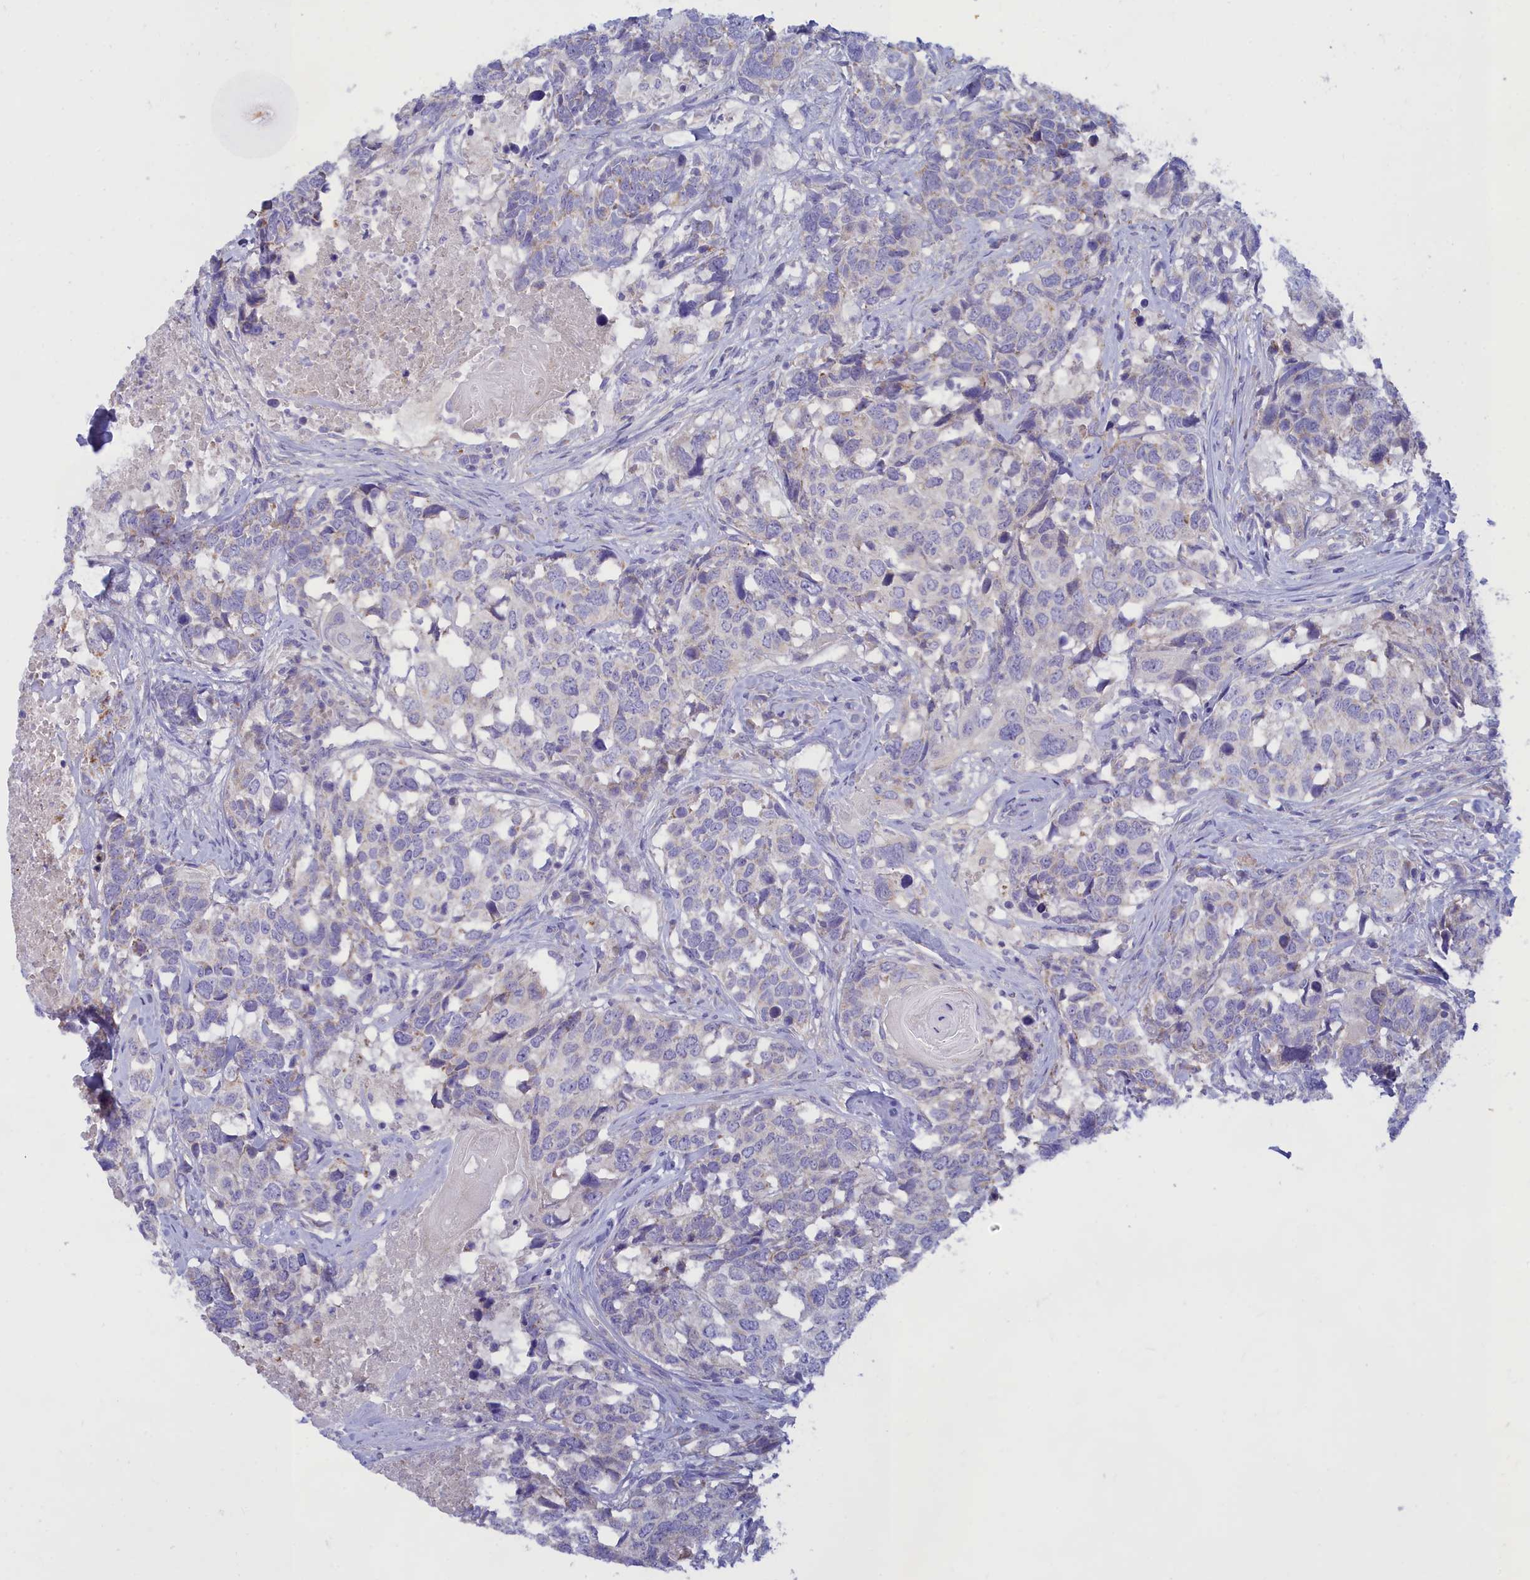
{"staining": {"intensity": "negative", "quantity": "none", "location": "none"}, "tissue": "head and neck cancer", "cell_type": "Tumor cells", "image_type": "cancer", "snomed": [{"axis": "morphology", "description": "Squamous cell carcinoma, NOS"}, {"axis": "topography", "description": "Head-Neck"}], "caption": "The IHC photomicrograph has no significant expression in tumor cells of head and neck squamous cell carcinoma tissue.", "gene": "TMEM30B", "patient": {"sex": "male", "age": 66}}